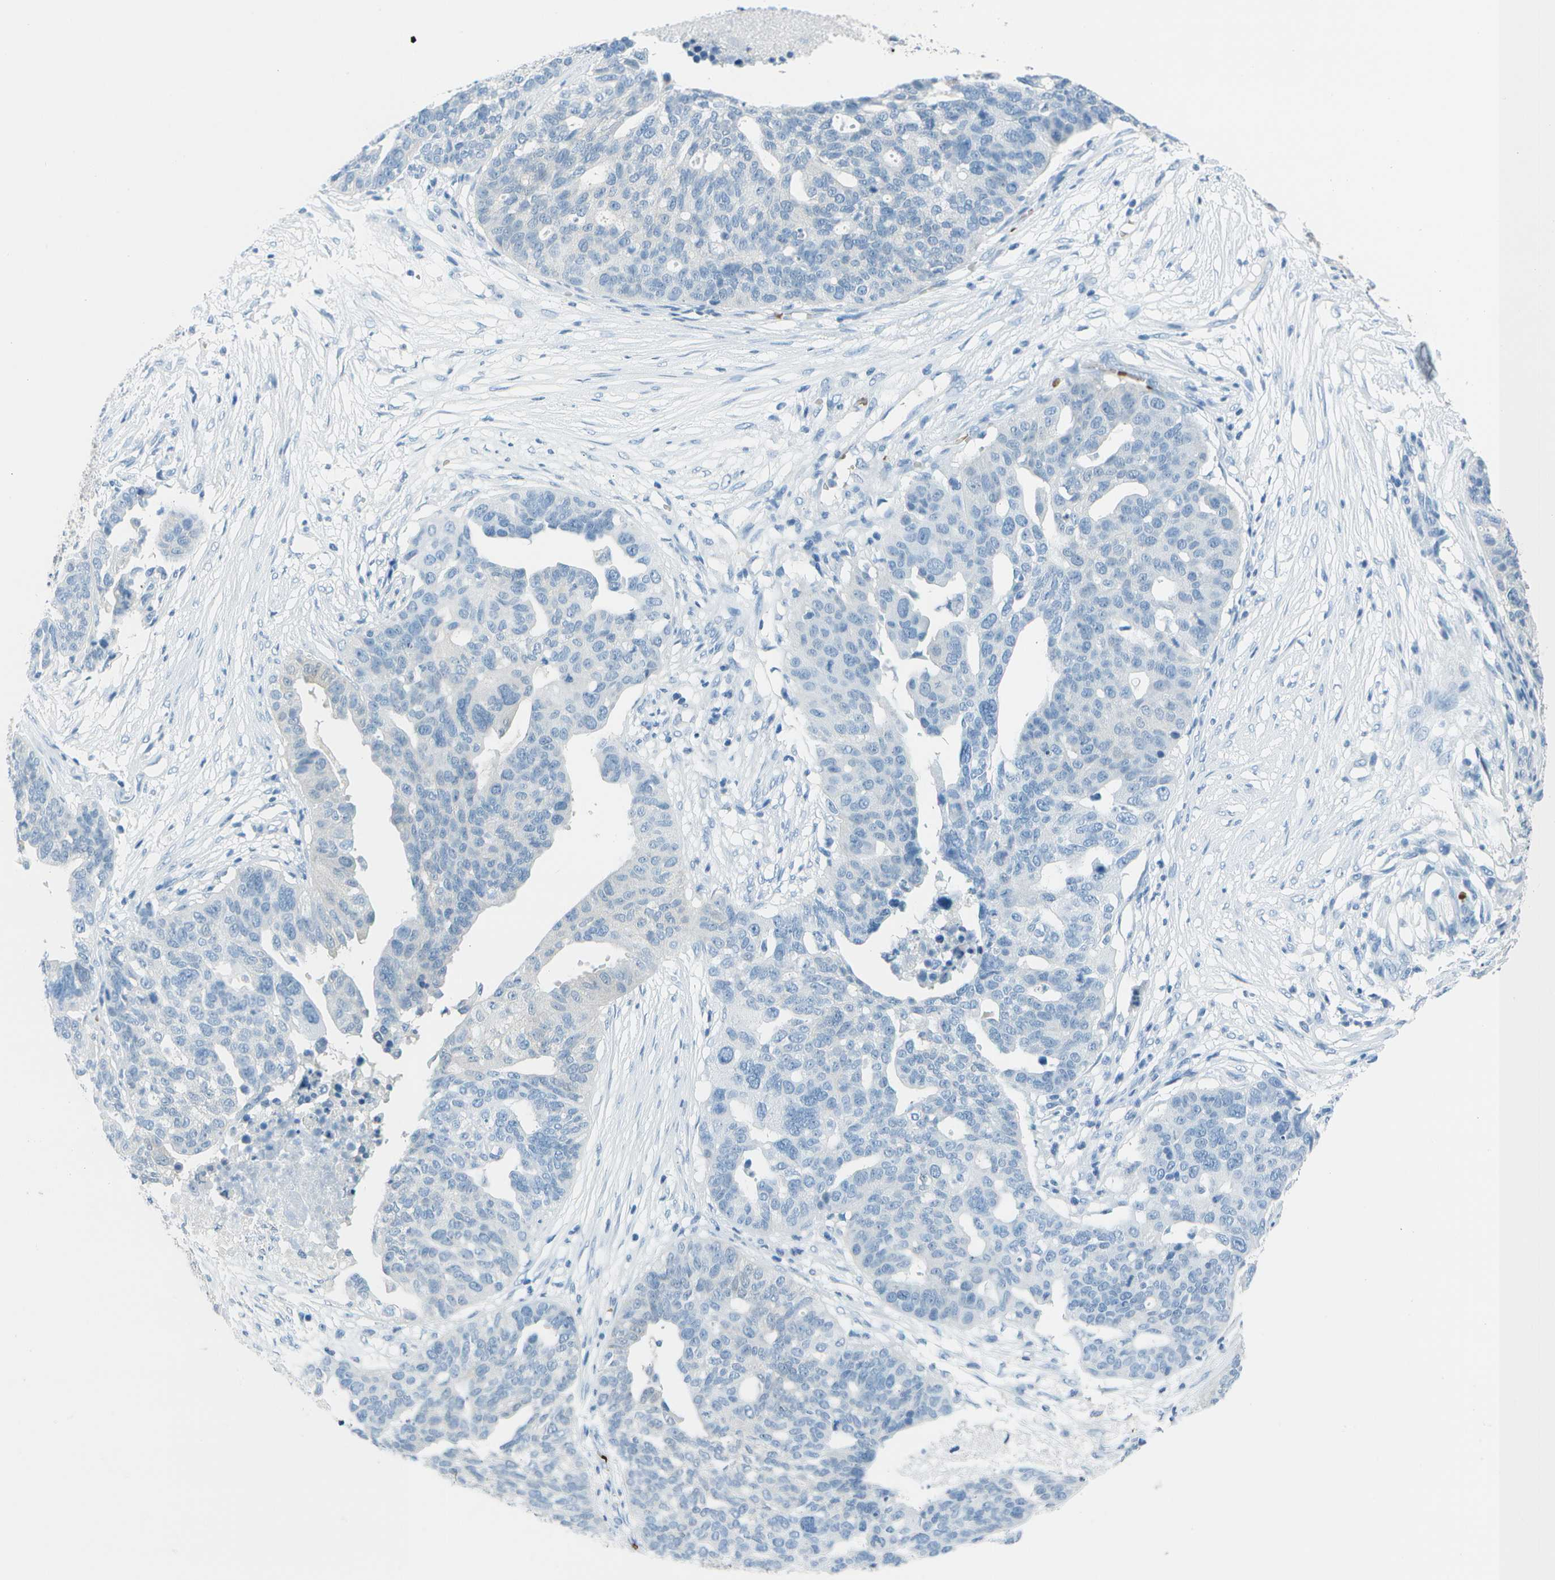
{"staining": {"intensity": "negative", "quantity": "none", "location": "none"}, "tissue": "ovarian cancer", "cell_type": "Tumor cells", "image_type": "cancer", "snomed": [{"axis": "morphology", "description": "Cystadenocarcinoma, serous, NOS"}, {"axis": "topography", "description": "Ovary"}], "caption": "DAB immunohistochemical staining of human ovarian cancer (serous cystadenocarcinoma) demonstrates no significant positivity in tumor cells.", "gene": "ASL", "patient": {"sex": "female", "age": 59}}